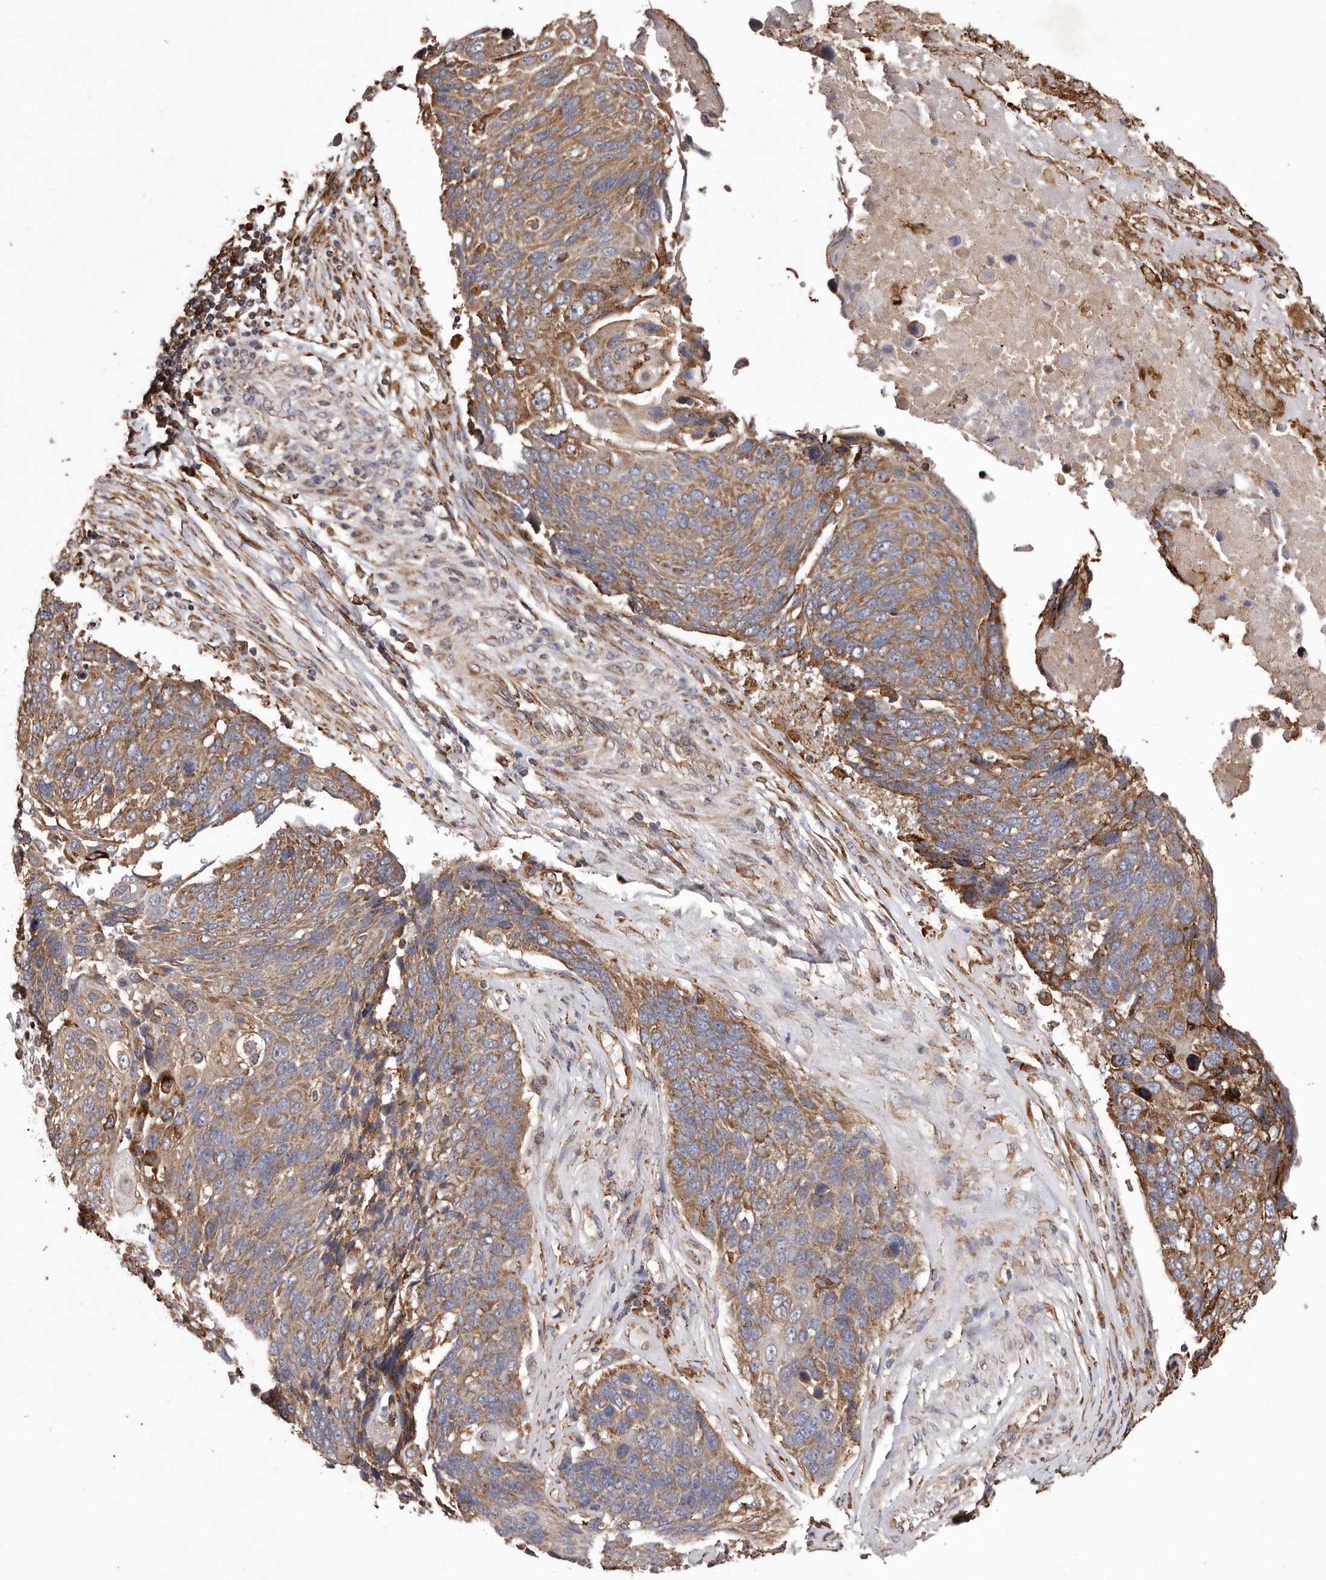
{"staining": {"intensity": "moderate", "quantity": "25%-75%", "location": "cytoplasmic/membranous"}, "tissue": "lung cancer", "cell_type": "Tumor cells", "image_type": "cancer", "snomed": [{"axis": "morphology", "description": "Squamous cell carcinoma, NOS"}, {"axis": "topography", "description": "Lung"}], "caption": "Lung squamous cell carcinoma stained with a brown dye reveals moderate cytoplasmic/membranous positive expression in about 25%-75% of tumor cells.", "gene": "STEAP2", "patient": {"sex": "male", "age": 66}}